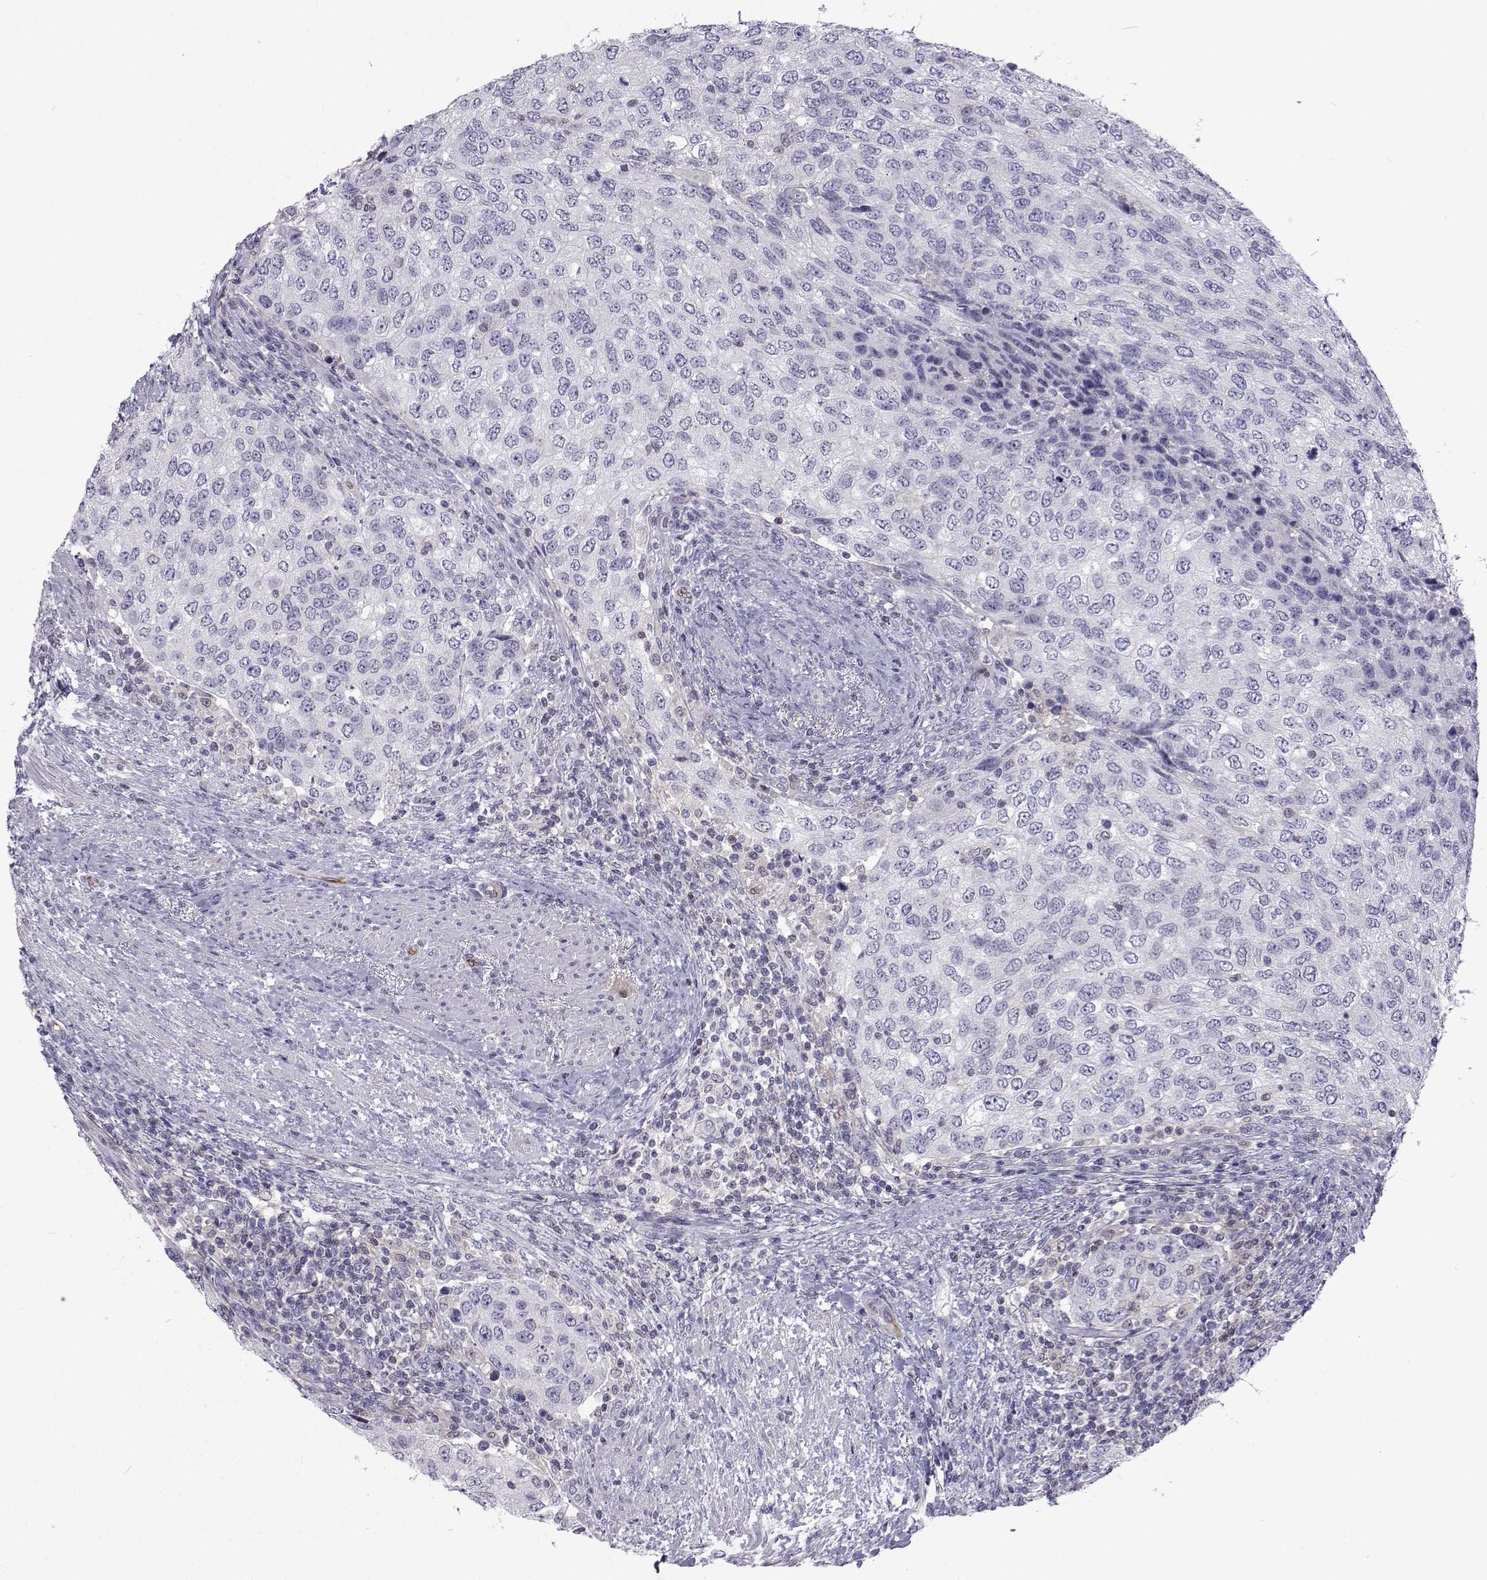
{"staining": {"intensity": "negative", "quantity": "none", "location": "none"}, "tissue": "urothelial cancer", "cell_type": "Tumor cells", "image_type": "cancer", "snomed": [{"axis": "morphology", "description": "Urothelial carcinoma, High grade"}, {"axis": "topography", "description": "Urinary bladder"}], "caption": "Tumor cells are negative for protein expression in human urothelial cancer.", "gene": "GALM", "patient": {"sex": "female", "age": 78}}